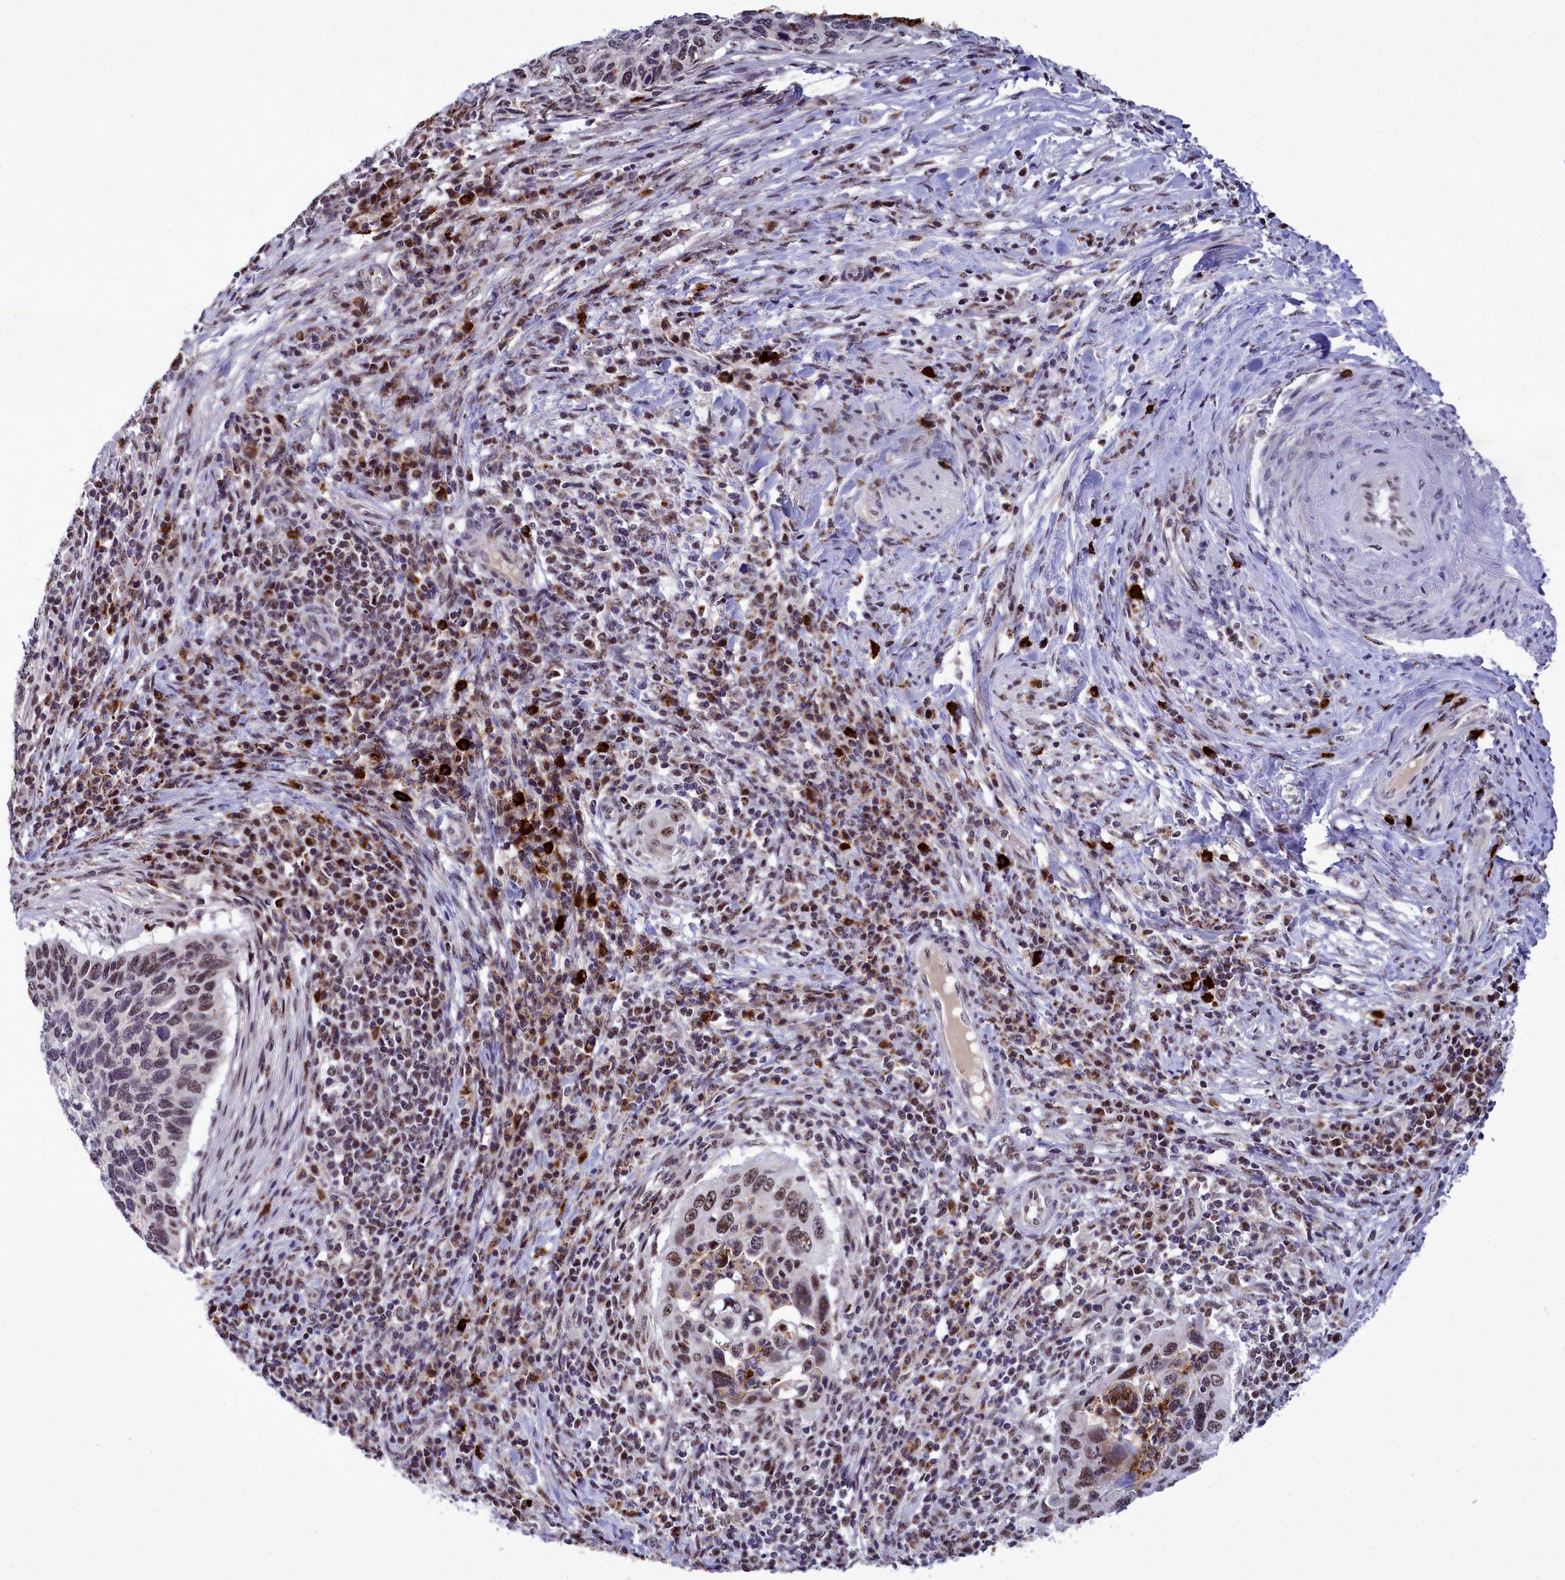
{"staining": {"intensity": "moderate", "quantity": ">75%", "location": "nuclear"}, "tissue": "cervical cancer", "cell_type": "Tumor cells", "image_type": "cancer", "snomed": [{"axis": "morphology", "description": "Squamous cell carcinoma, NOS"}, {"axis": "topography", "description": "Cervix"}], "caption": "About >75% of tumor cells in cervical squamous cell carcinoma display moderate nuclear protein positivity as visualized by brown immunohistochemical staining.", "gene": "POM121L2", "patient": {"sex": "female", "age": 38}}